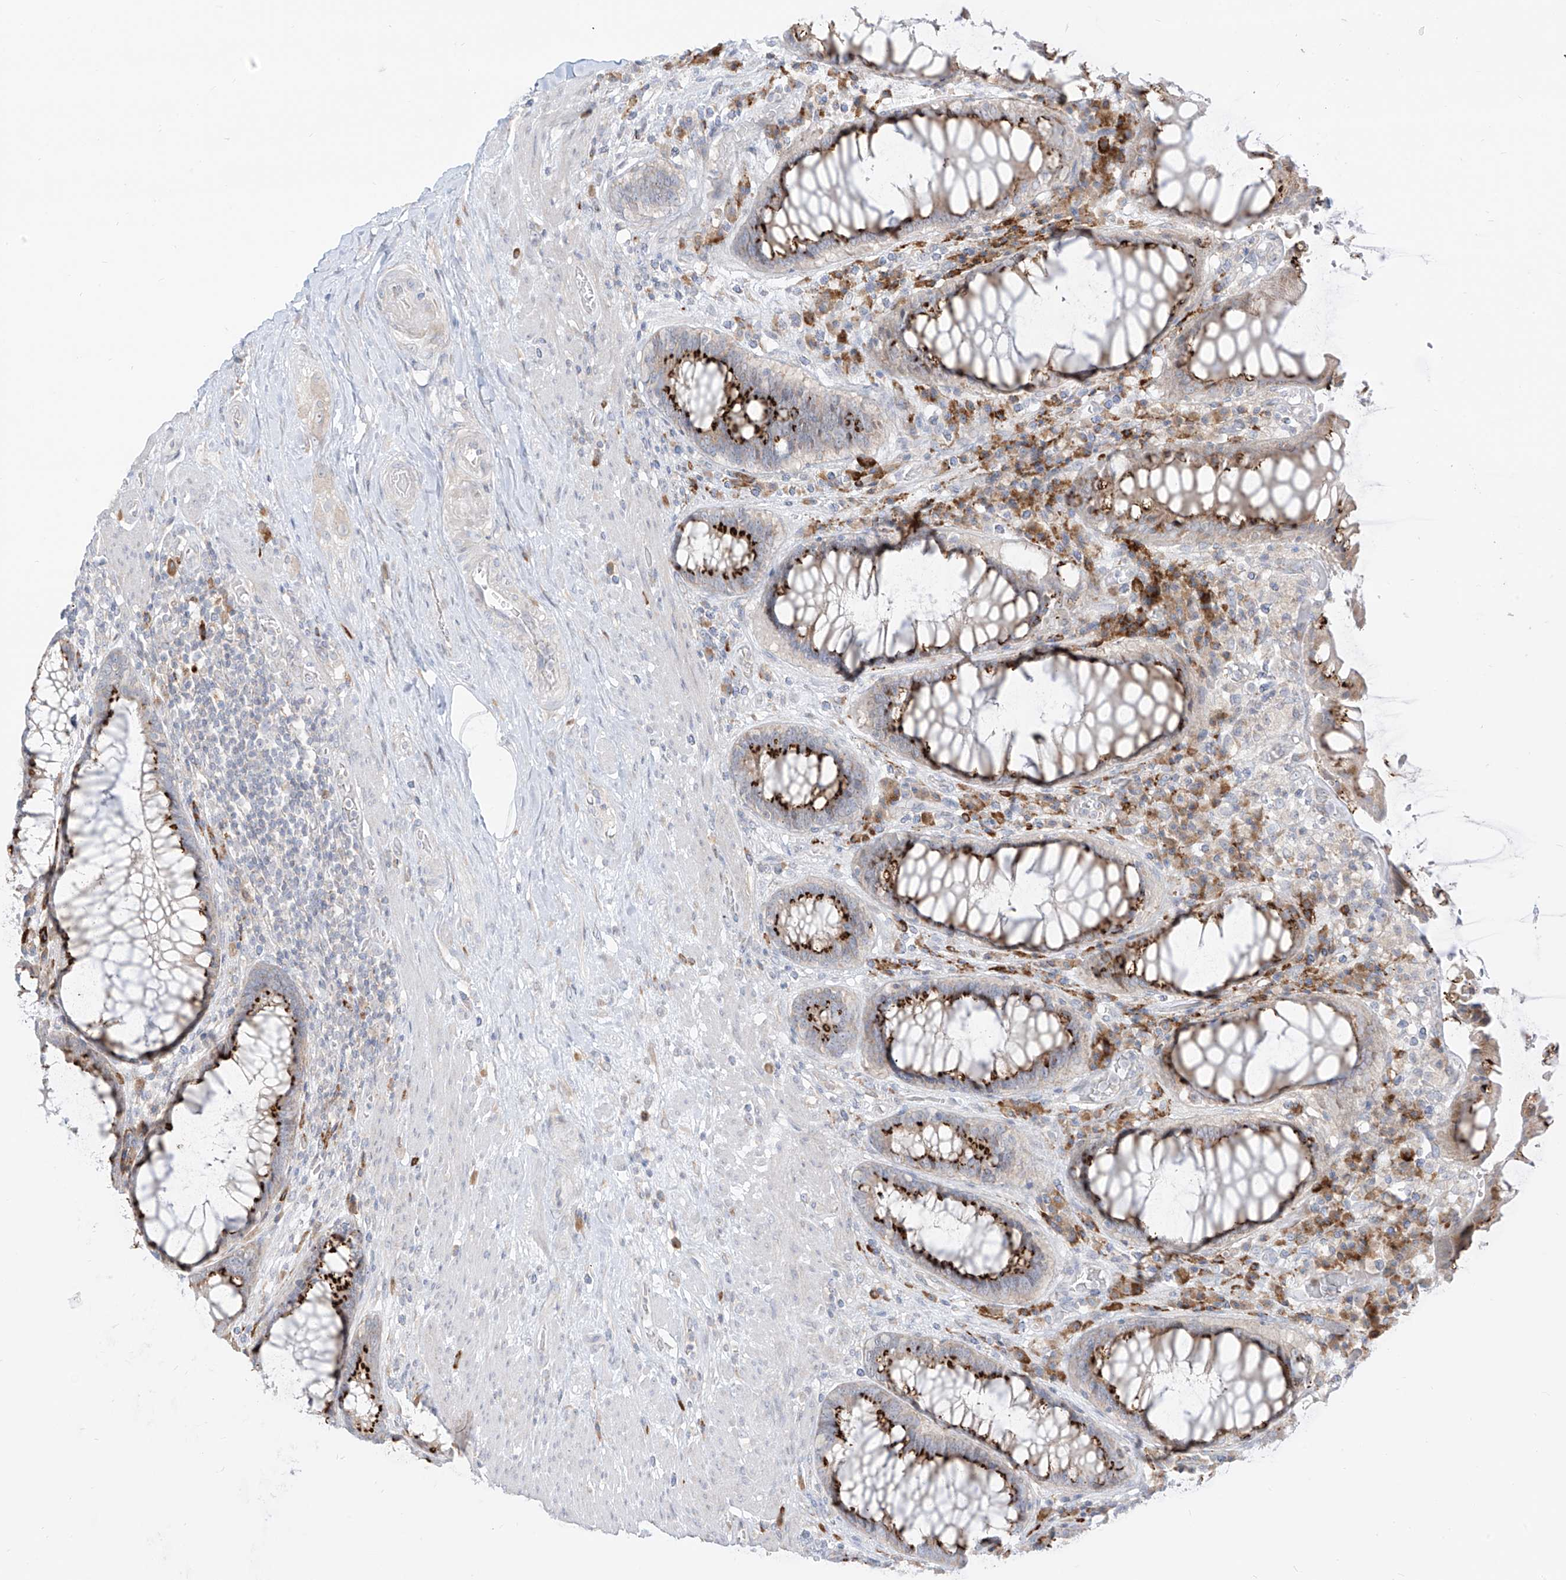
{"staining": {"intensity": "moderate", "quantity": "25%-75%", "location": "cytoplasmic/membranous"}, "tissue": "rectum", "cell_type": "Glandular cells", "image_type": "normal", "snomed": [{"axis": "morphology", "description": "Normal tissue, NOS"}, {"axis": "topography", "description": "Rectum"}], "caption": "IHC micrograph of unremarkable rectum stained for a protein (brown), which displays medium levels of moderate cytoplasmic/membranous positivity in approximately 25%-75% of glandular cells.", "gene": "SYTL3", "patient": {"sex": "male", "age": 64}}